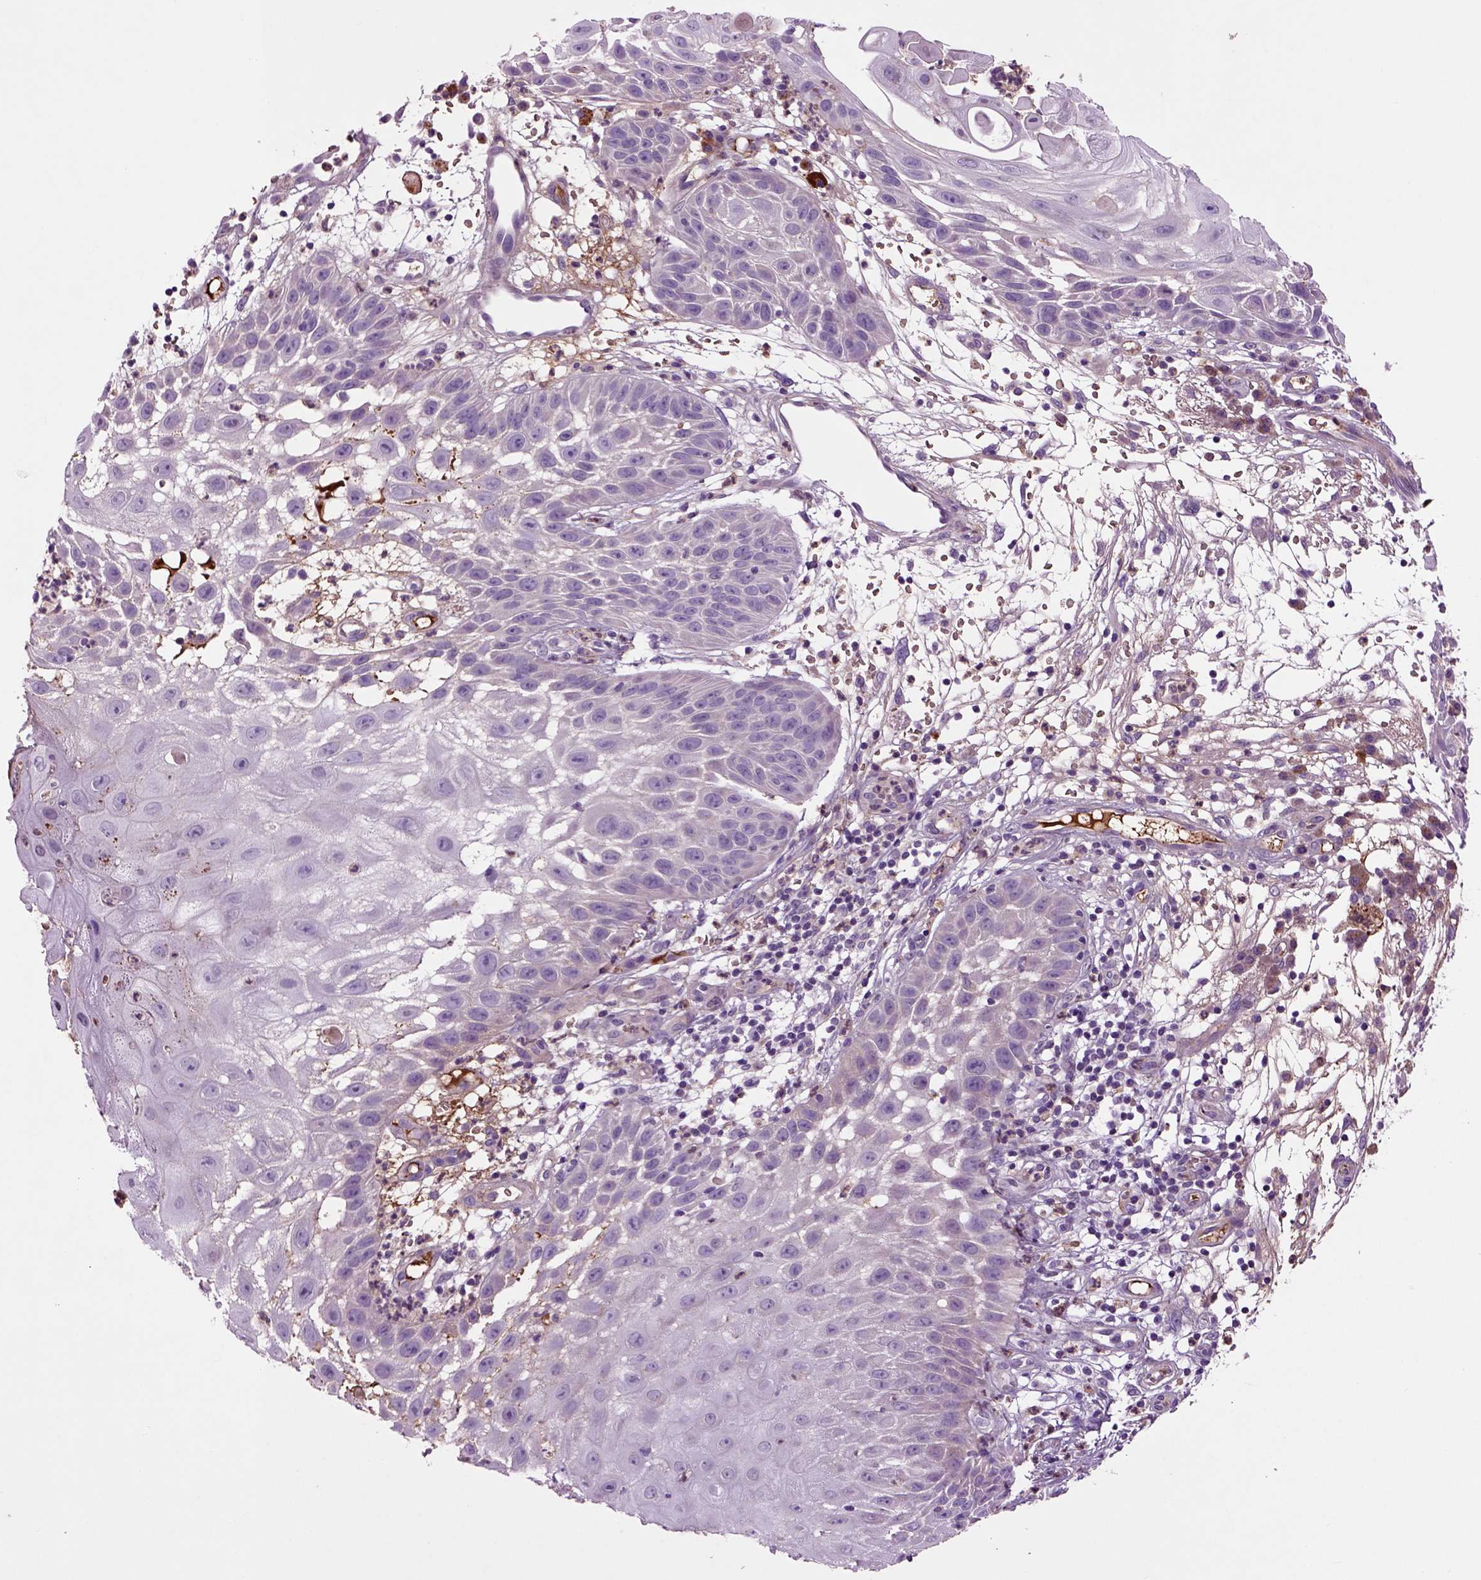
{"staining": {"intensity": "negative", "quantity": "none", "location": "none"}, "tissue": "skin cancer", "cell_type": "Tumor cells", "image_type": "cancer", "snomed": [{"axis": "morphology", "description": "Normal tissue, NOS"}, {"axis": "morphology", "description": "Squamous cell carcinoma, NOS"}, {"axis": "topography", "description": "Skin"}], "caption": "Immunohistochemical staining of squamous cell carcinoma (skin) displays no significant expression in tumor cells.", "gene": "SPON1", "patient": {"sex": "male", "age": 79}}